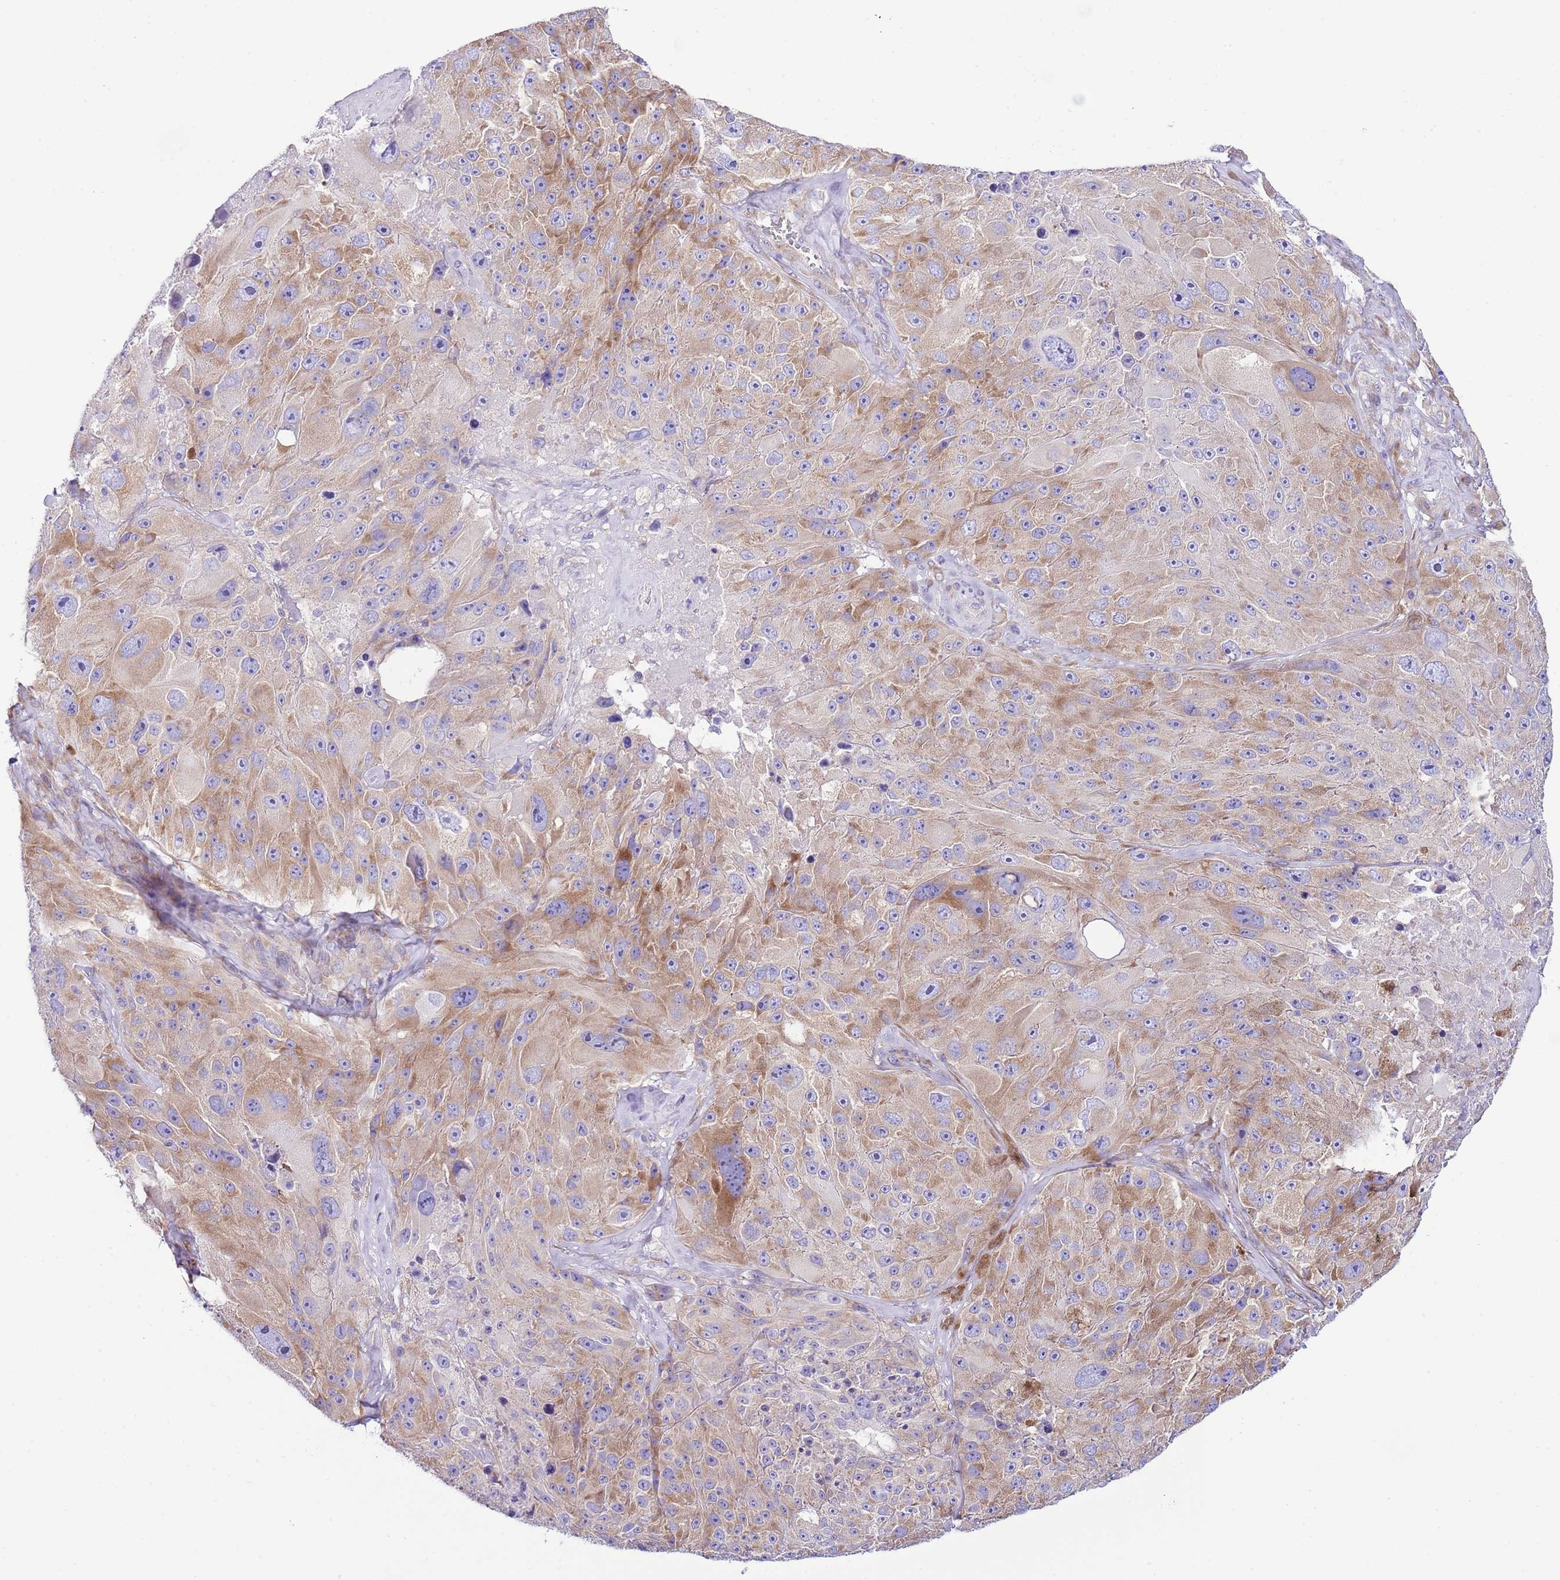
{"staining": {"intensity": "moderate", "quantity": "25%-75%", "location": "cytoplasmic/membranous"}, "tissue": "melanoma", "cell_type": "Tumor cells", "image_type": "cancer", "snomed": [{"axis": "morphology", "description": "Malignant melanoma, Metastatic site"}, {"axis": "topography", "description": "Lymph node"}], "caption": "An immunohistochemistry image of tumor tissue is shown. Protein staining in brown labels moderate cytoplasmic/membranous positivity in melanoma within tumor cells.", "gene": "RPS10", "patient": {"sex": "male", "age": 62}}